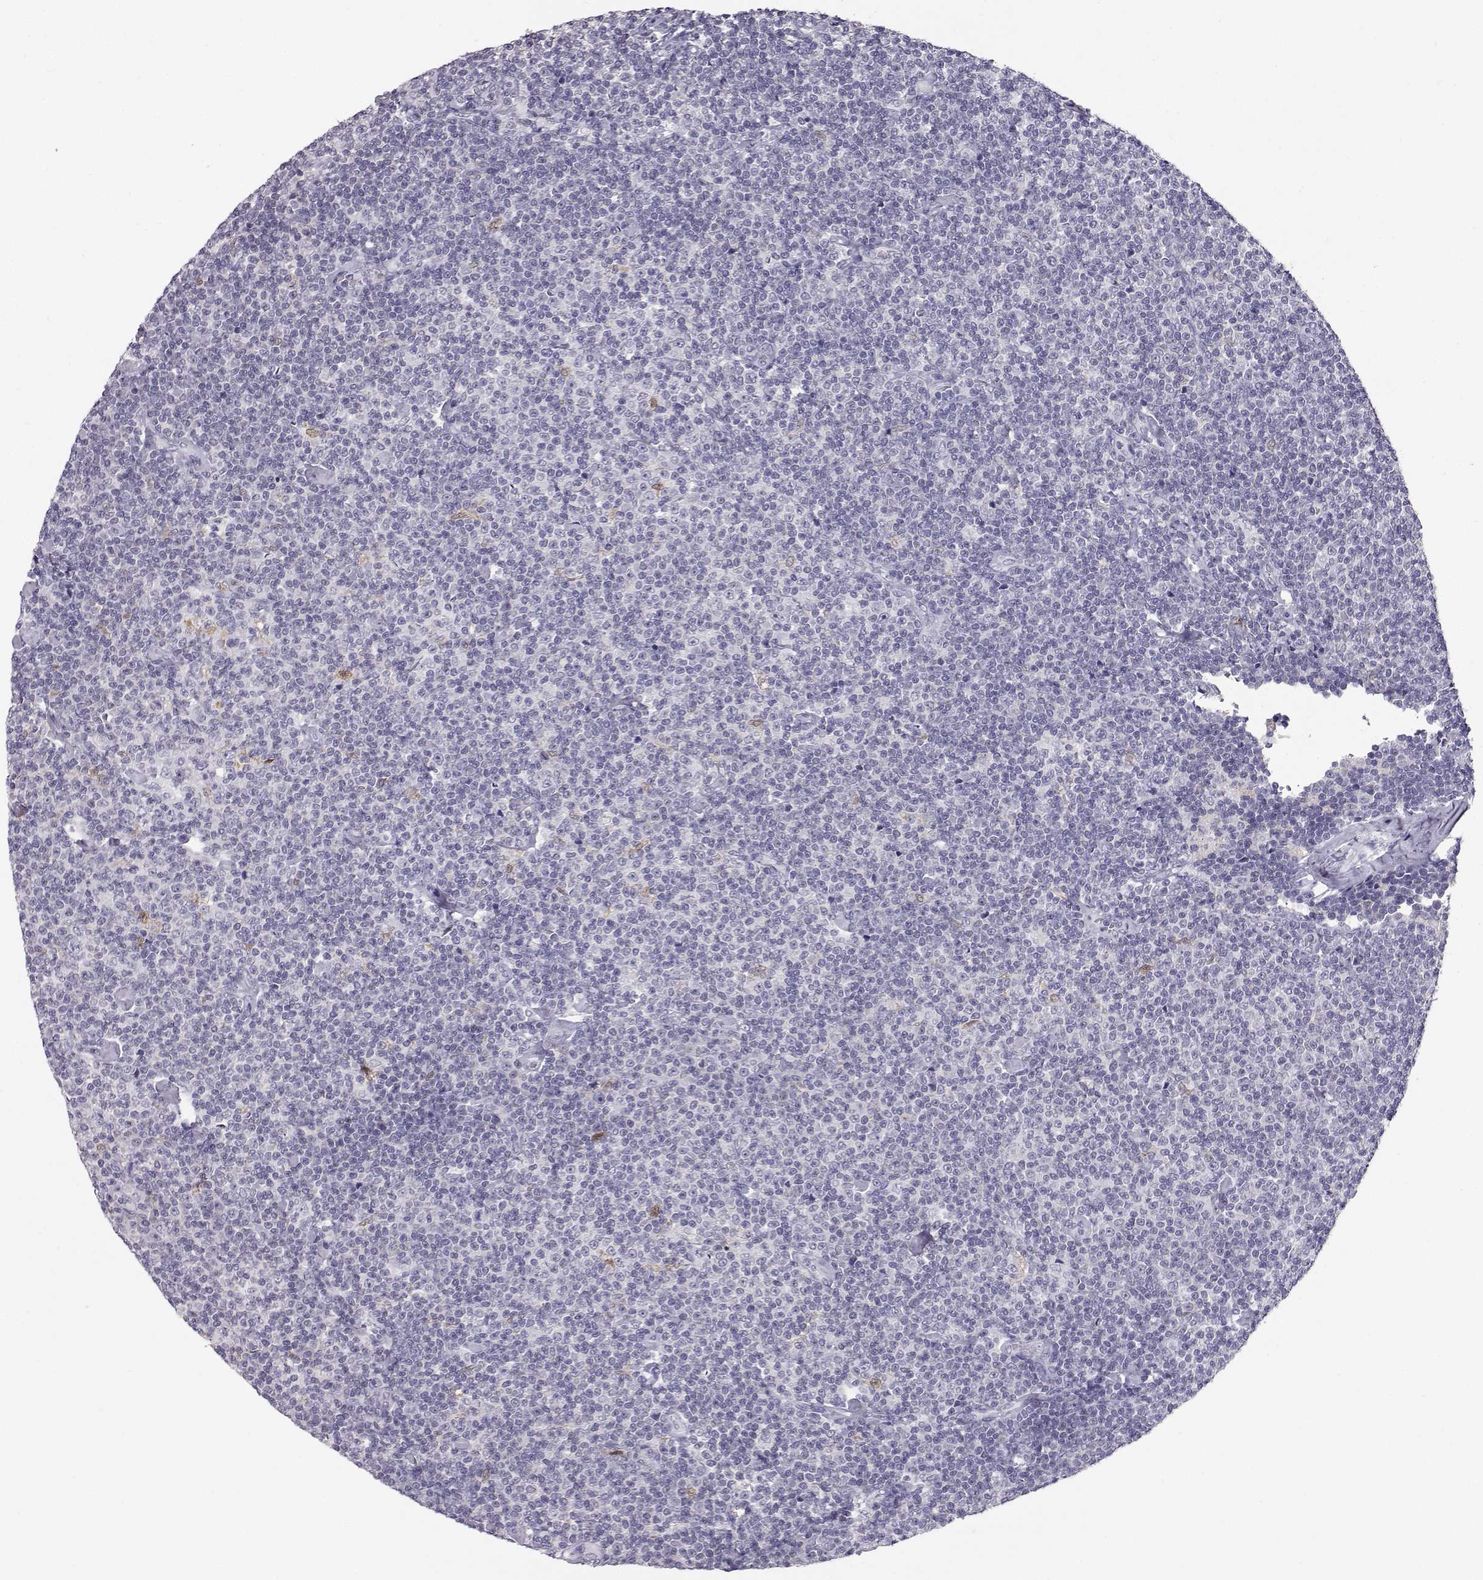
{"staining": {"intensity": "weak", "quantity": "<25%", "location": "cytoplasmic/membranous"}, "tissue": "lymphoma", "cell_type": "Tumor cells", "image_type": "cancer", "snomed": [{"axis": "morphology", "description": "Malignant lymphoma, non-Hodgkin's type, Low grade"}, {"axis": "topography", "description": "Lymph node"}], "caption": "Photomicrograph shows no protein staining in tumor cells of low-grade malignant lymphoma, non-Hodgkin's type tissue.", "gene": "AKR1B1", "patient": {"sex": "male", "age": 81}}